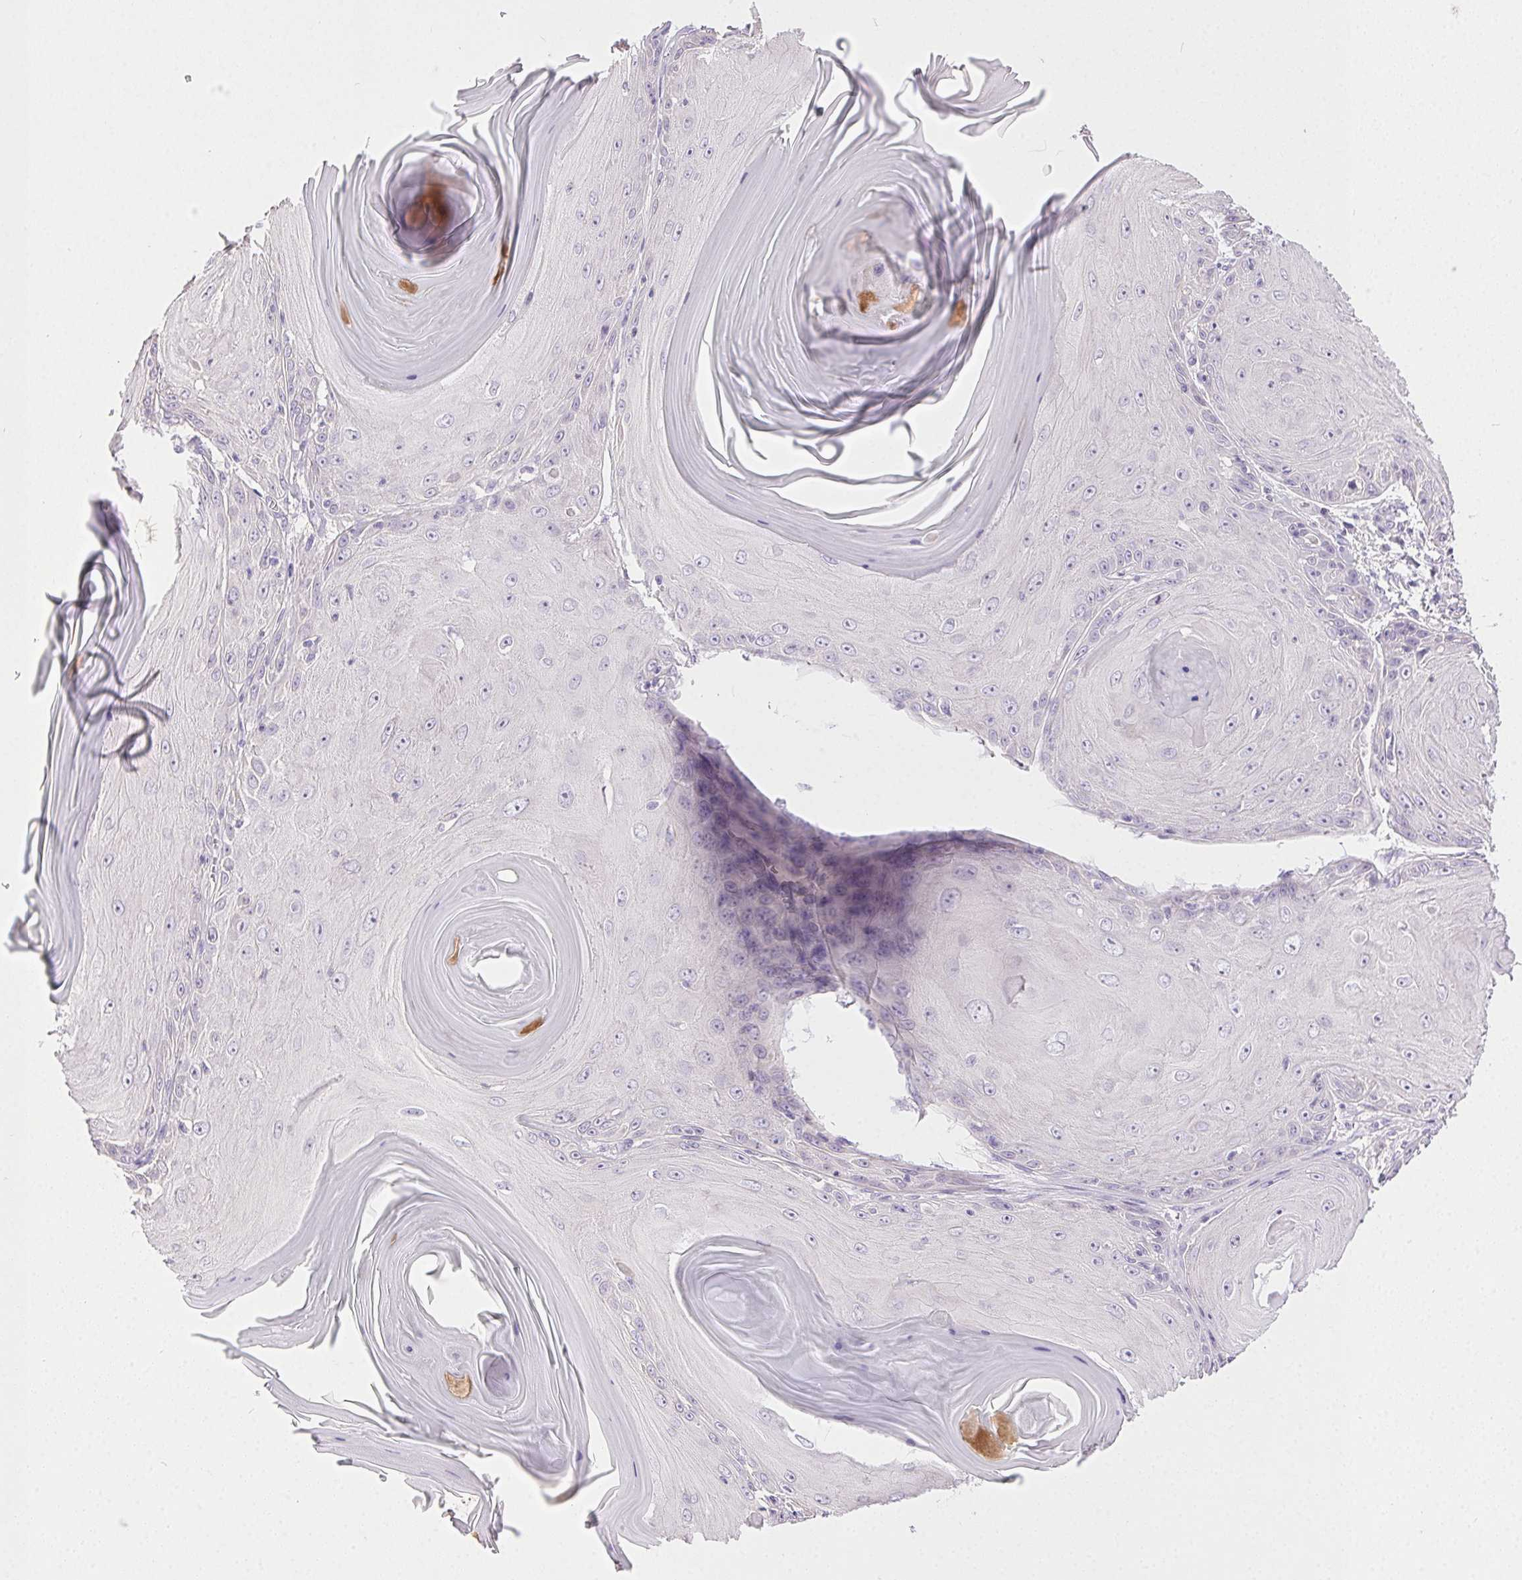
{"staining": {"intensity": "negative", "quantity": "none", "location": "none"}, "tissue": "skin cancer", "cell_type": "Tumor cells", "image_type": "cancer", "snomed": [{"axis": "morphology", "description": "Squamous cell carcinoma, NOS"}, {"axis": "topography", "description": "Skin"}, {"axis": "topography", "description": "Vulva"}], "caption": "DAB immunohistochemical staining of squamous cell carcinoma (skin) shows no significant expression in tumor cells.", "gene": "SYCE2", "patient": {"sex": "female", "age": 85}}